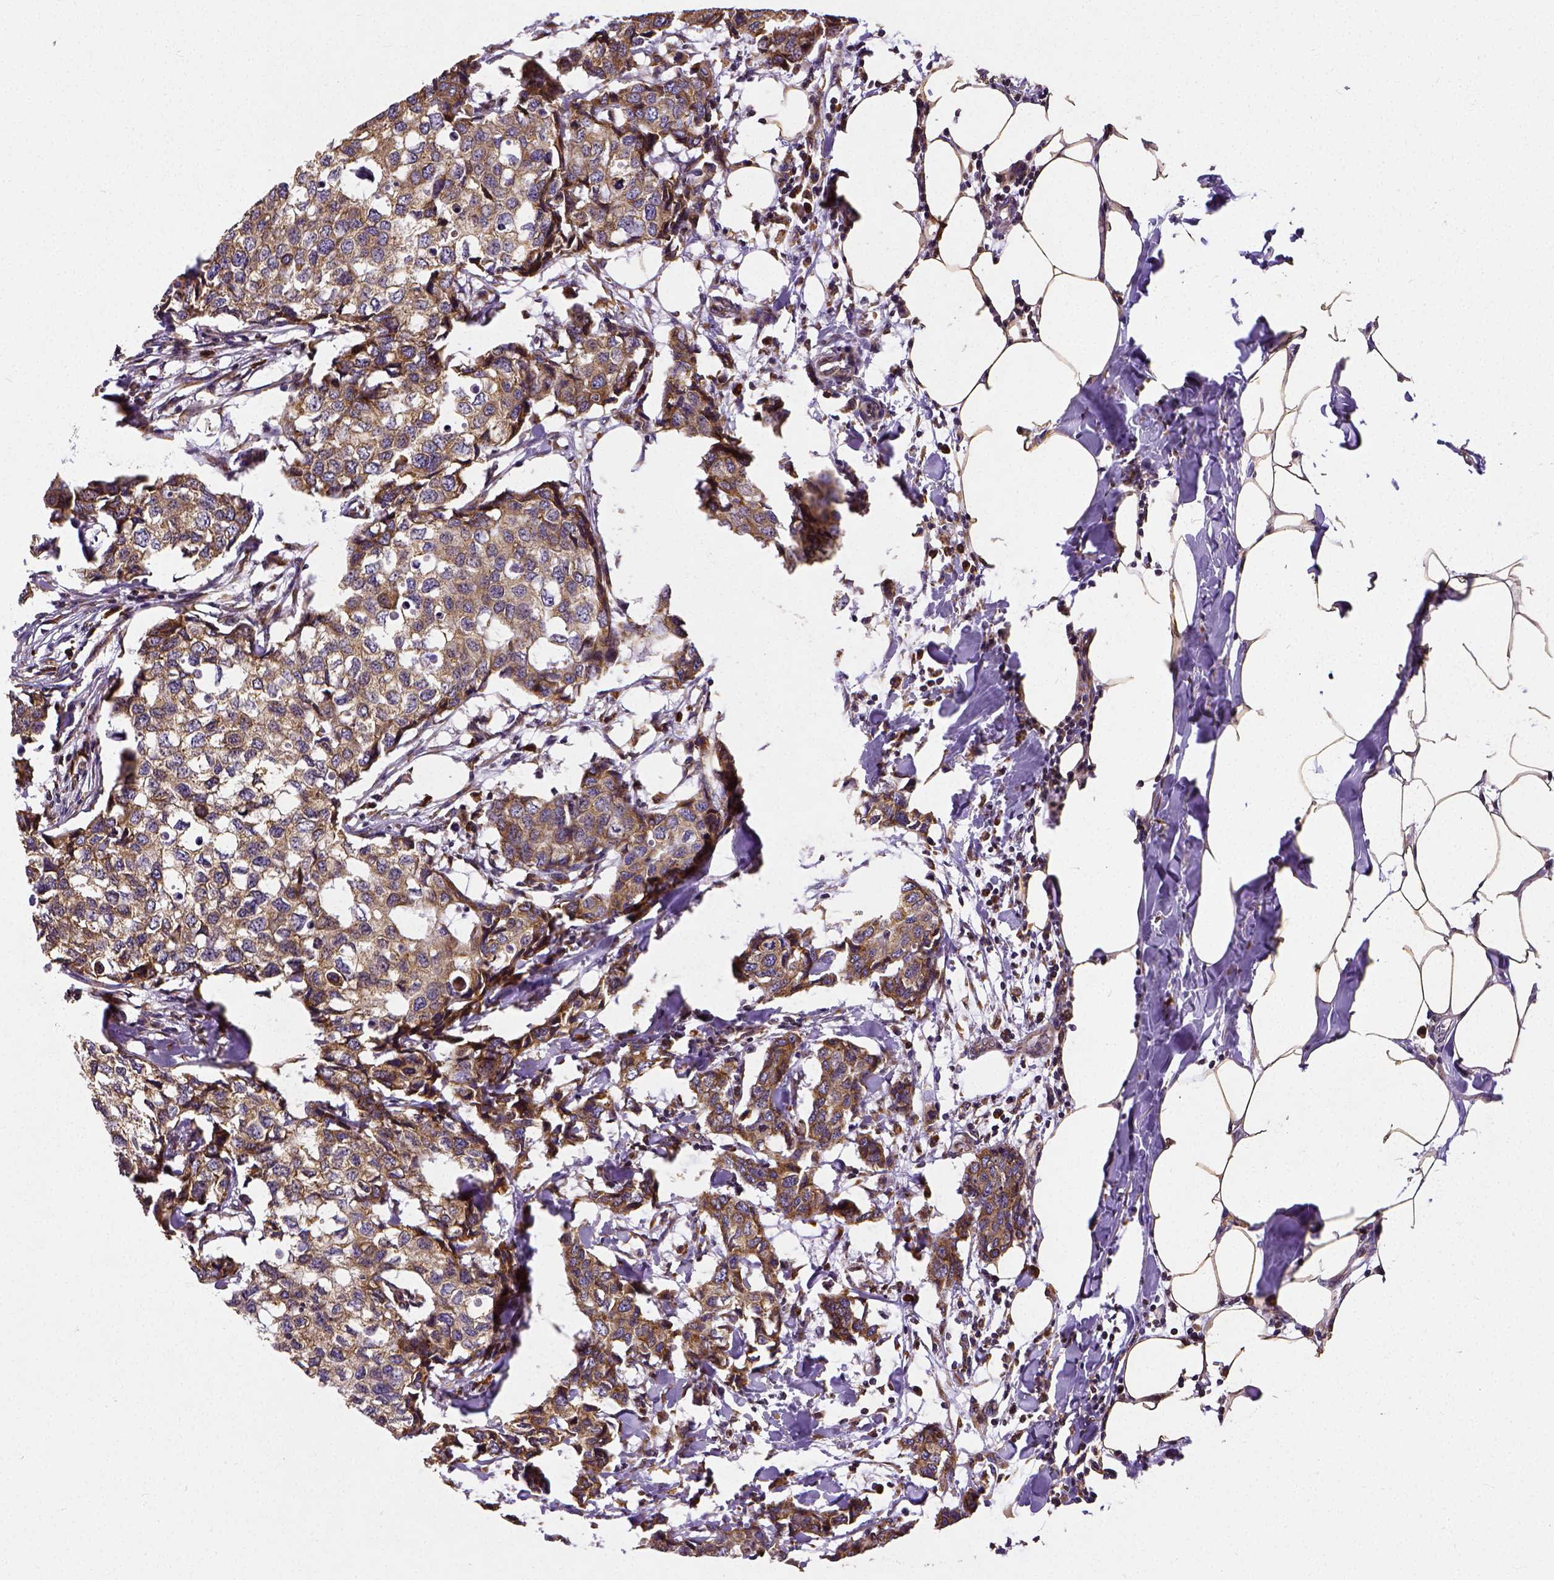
{"staining": {"intensity": "moderate", "quantity": ">75%", "location": "cytoplasmic/membranous"}, "tissue": "breast cancer", "cell_type": "Tumor cells", "image_type": "cancer", "snomed": [{"axis": "morphology", "description": "Duct carcinoma"}, {"axis": "topography", "description": "Breast"}], "caption": "The immunohistochemical stain highlights moderate cytoplasmic/membranous expression in tumor cells of breast cancer (infiltrating ductal carcinoma) tissue.", "gene": "MTDH", "patient": {"sex": "female", "age": 27}}